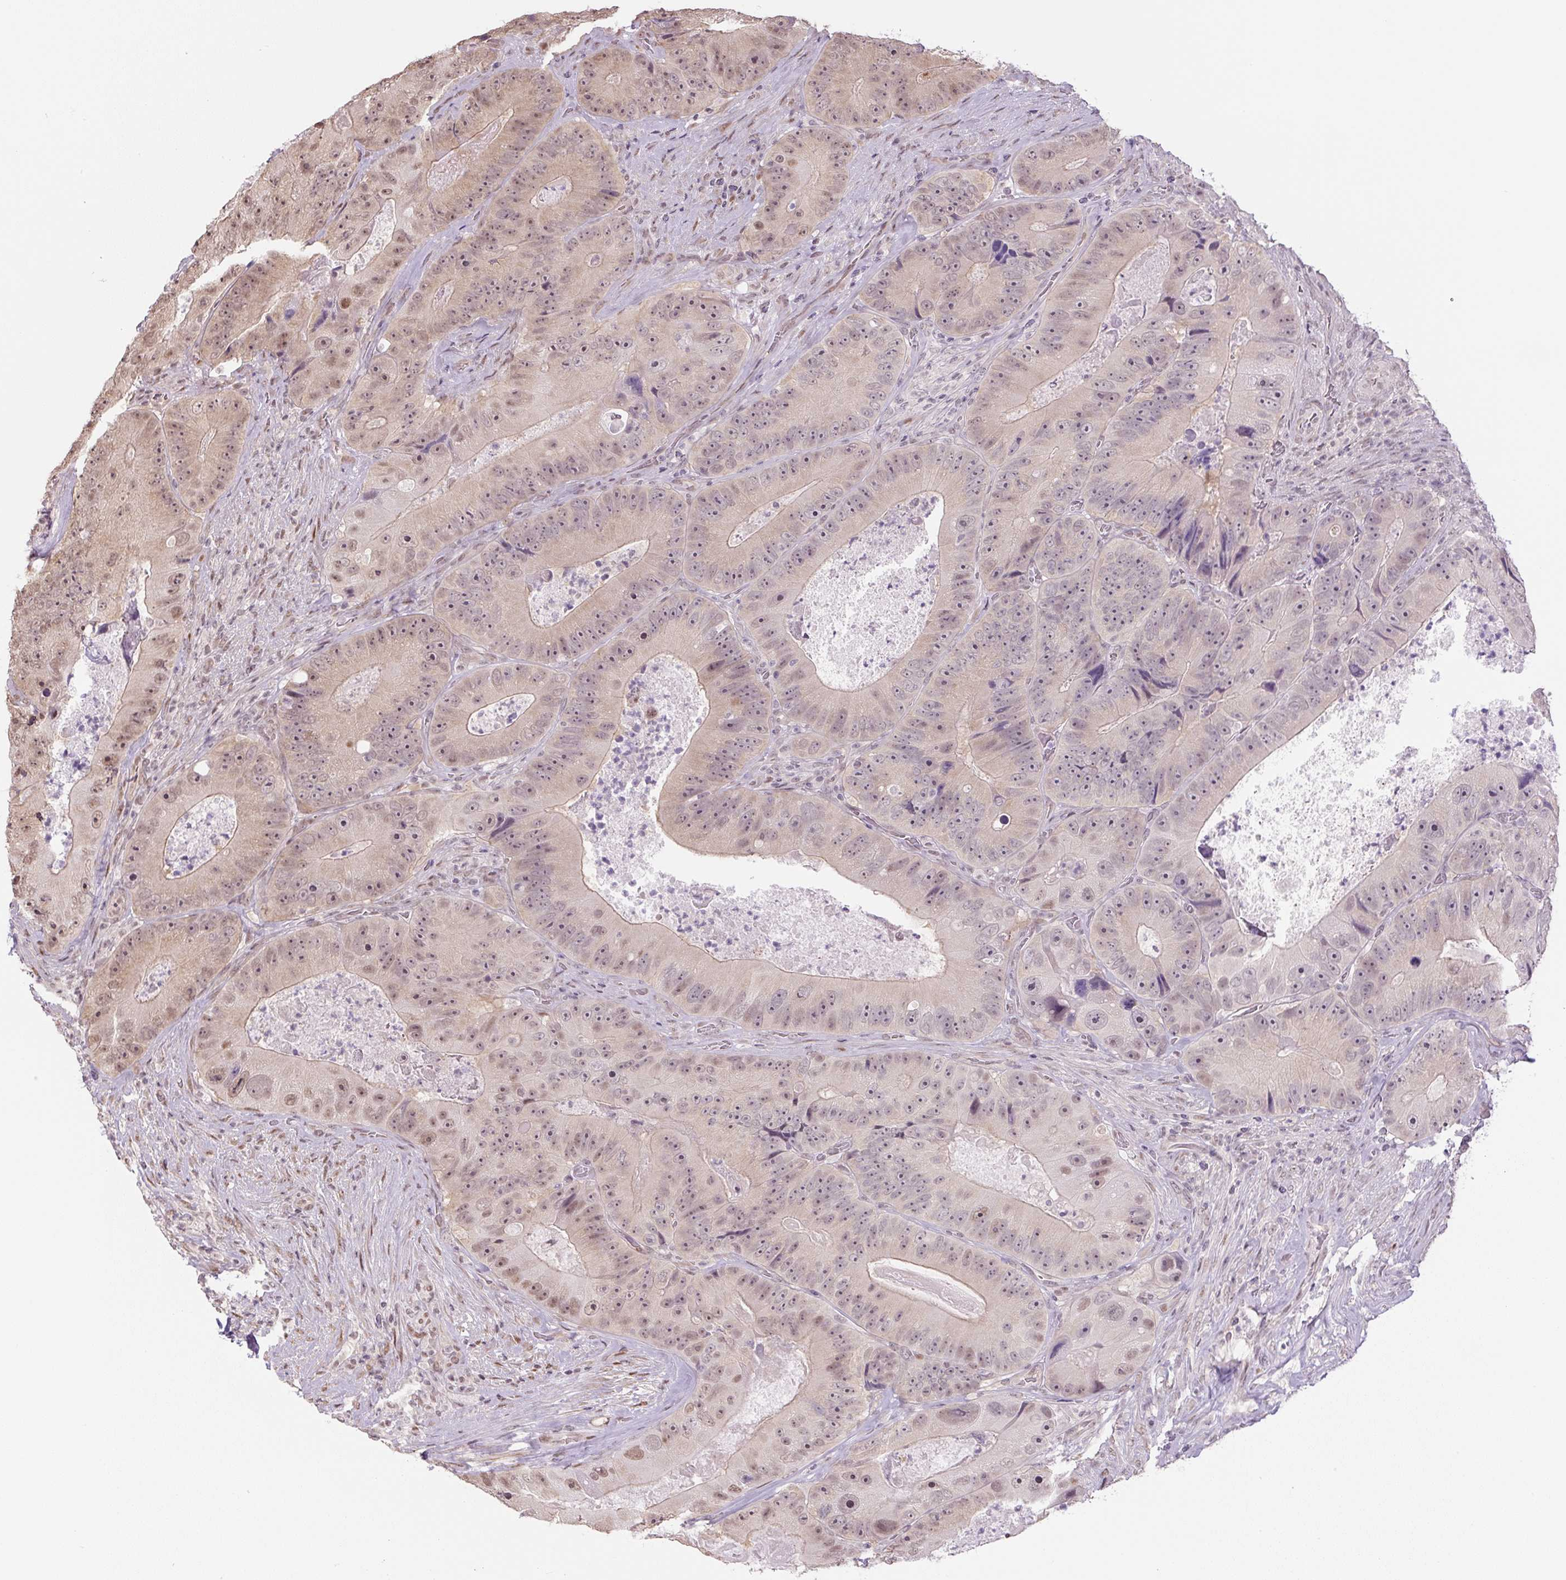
{"staining": {"intensity": "weak", "quantity": "25%-75%", "location": "cytoplasmic/membranous,nuclear"}, "tissue": "colorectal cancer", "cell_type": "Tumor cells", "image_type": "cancer", "snomed": [{"axis": "morphology", "description": "Adenocarcinoma, NOS"}, {"axis": "topography", "description": "Colon"}], "caption": "A high-resolution histopathology image shows immunohistochemistry staining of colorectal adenocarcinoma, which reveals weak cytoplasmic/membranous and nuclear staining in approximately 25%-75% of tumor cells.", "gene": "TCFL5", "patient": {"sex": "female", "age": 86}}